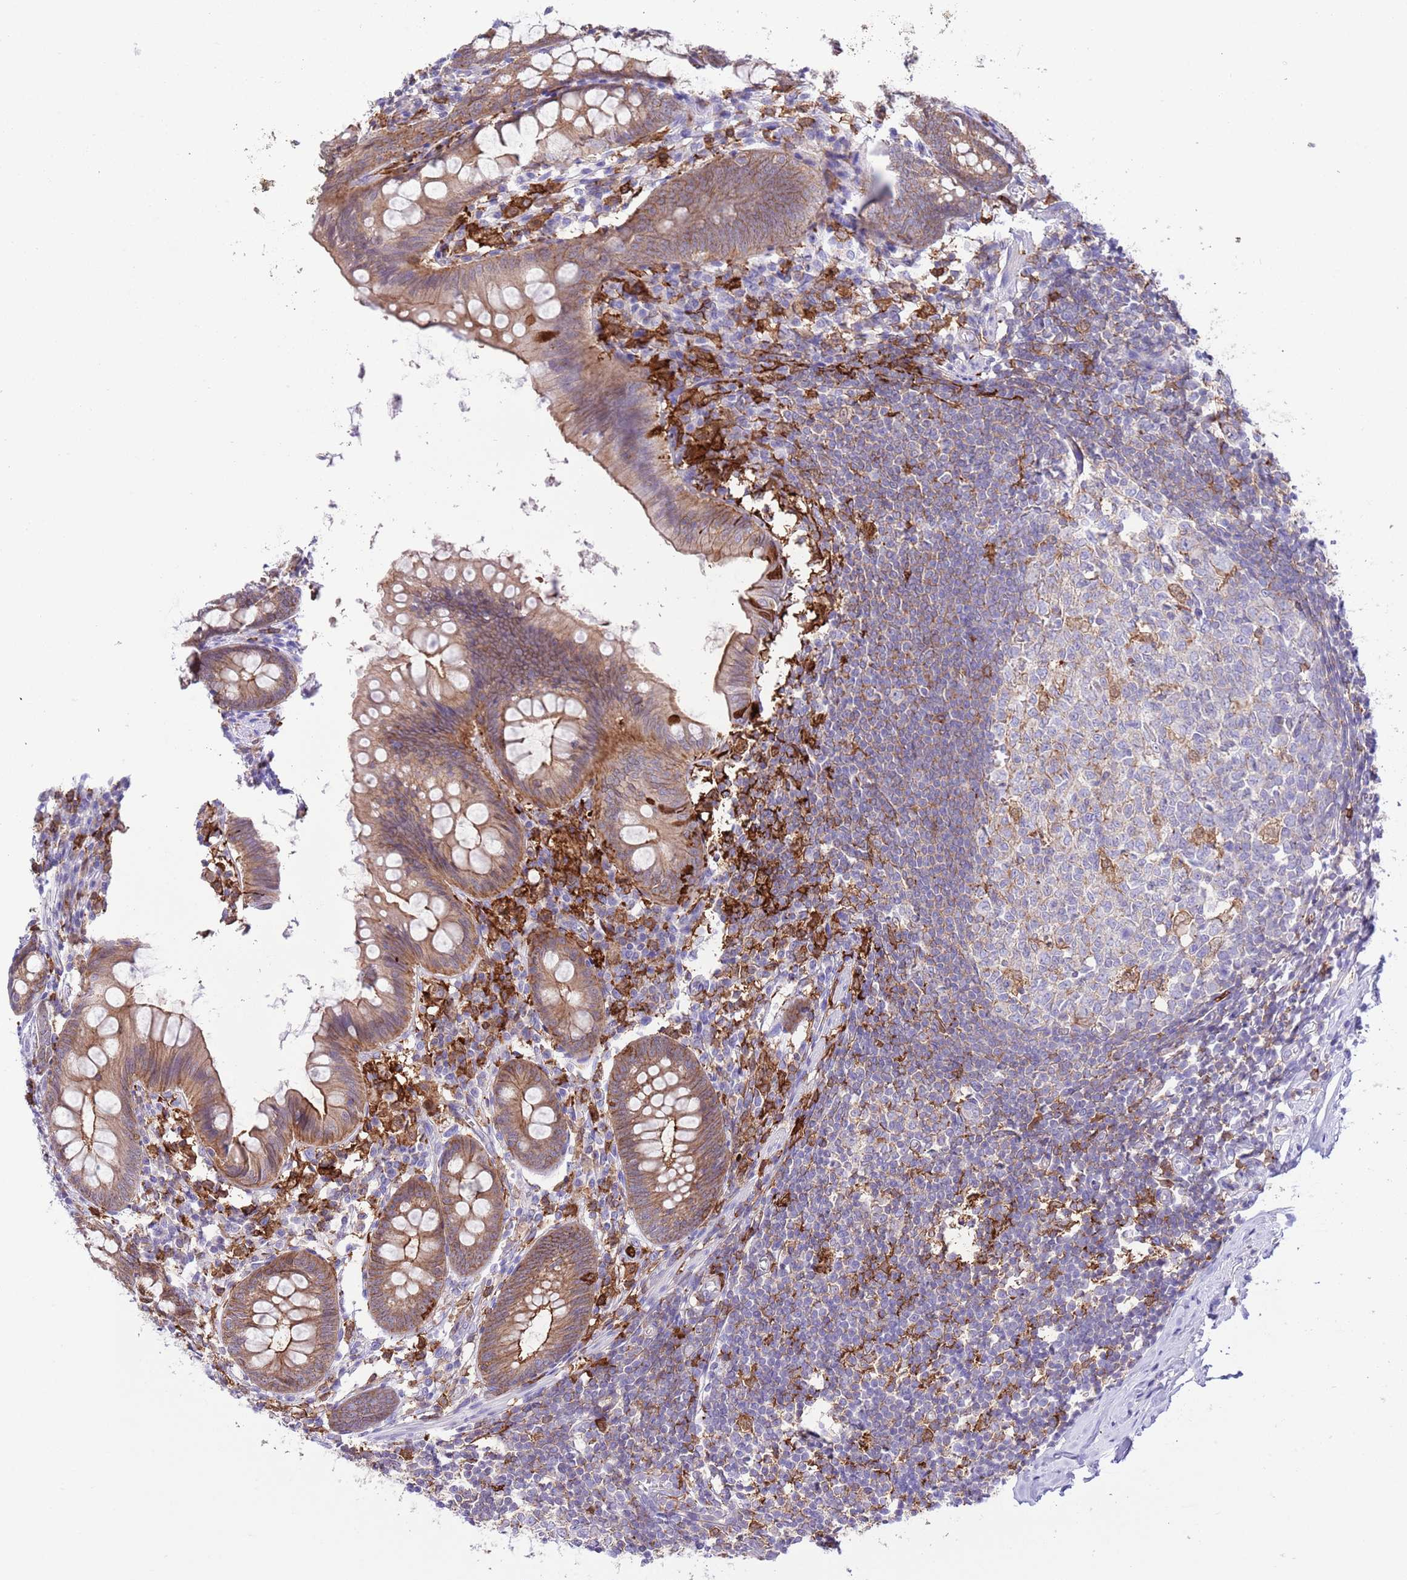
{"staining": {"intensity": "moderate", "quantity": ">75%", "location": "cytoplasmic/membranous"}, "tissue": "appendix", "cell_type": "Glandular cells", "image_type": "normal", "snomed": [{"axis": "morphology", "description": "Normal tissue, NOS"}, {"axis": "topography", "description": "Appendix"}], "caption": "A histopathology image showing moderate cytoplasmic/membranous positivity in about >75% of glandular cells in benign appendix, as visualized by brown immunohistochemical staining.", "gene": "EFHD2", "patient": {"sex": "female", "age": 51}}